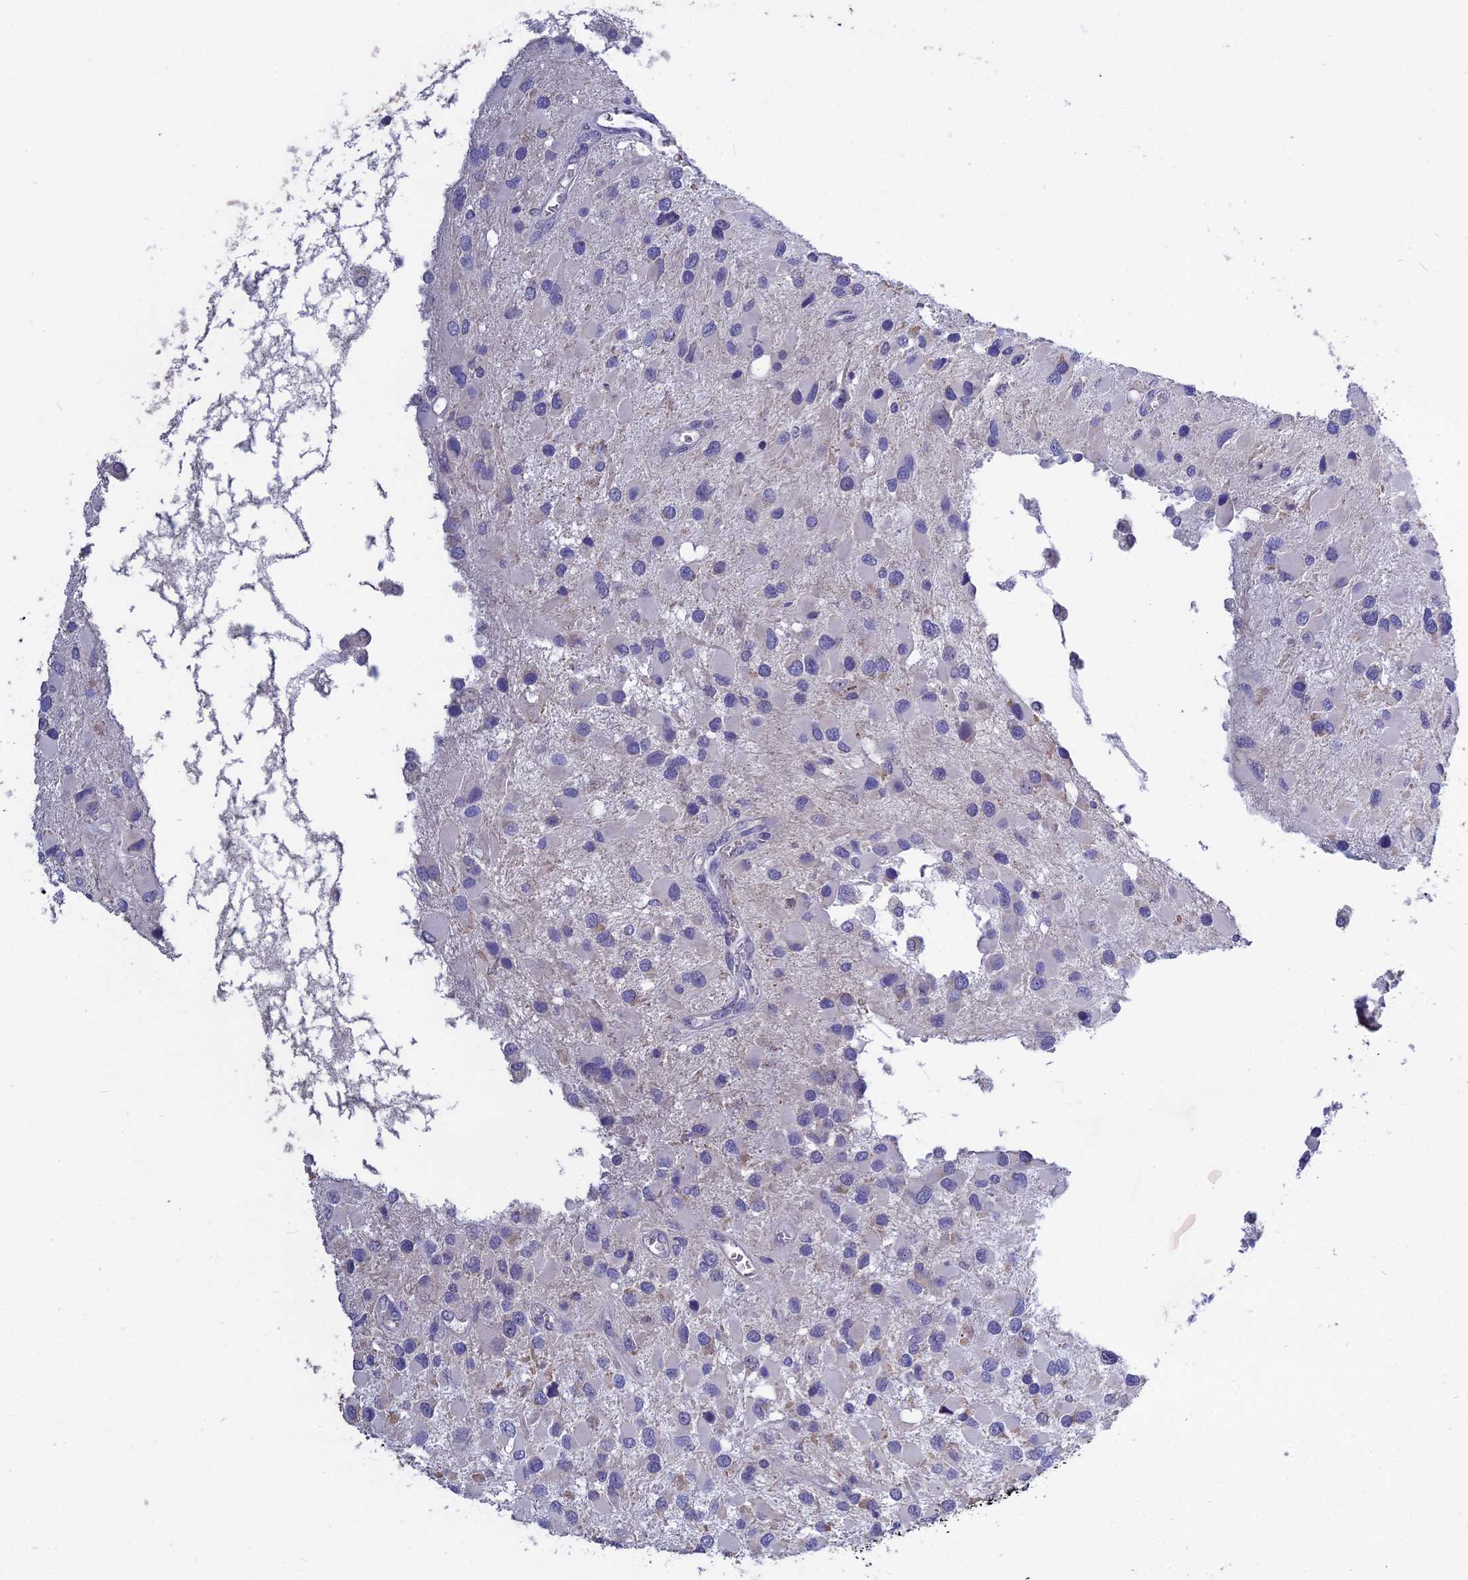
{"staining": {"intensity": "negative", "quantity": "none", "location": "none"}, "tissue": "glioma", "cell_type": "Tumor cells", "image_type": "cancer", "snomed": [{"axis": "morphology", "description": "Glioma, malignant, High grade"}, {"axis": "topography", "description": "Brain"}], "caption": "This image is of glioma stained with immunohistochemistry (IHC) to label a protein in brown with the nuclei are counter-stained blue. There is no positivity in tumor cells.", "gene": "KNOP1", "patient": {"sex": "male", "age": 53}}